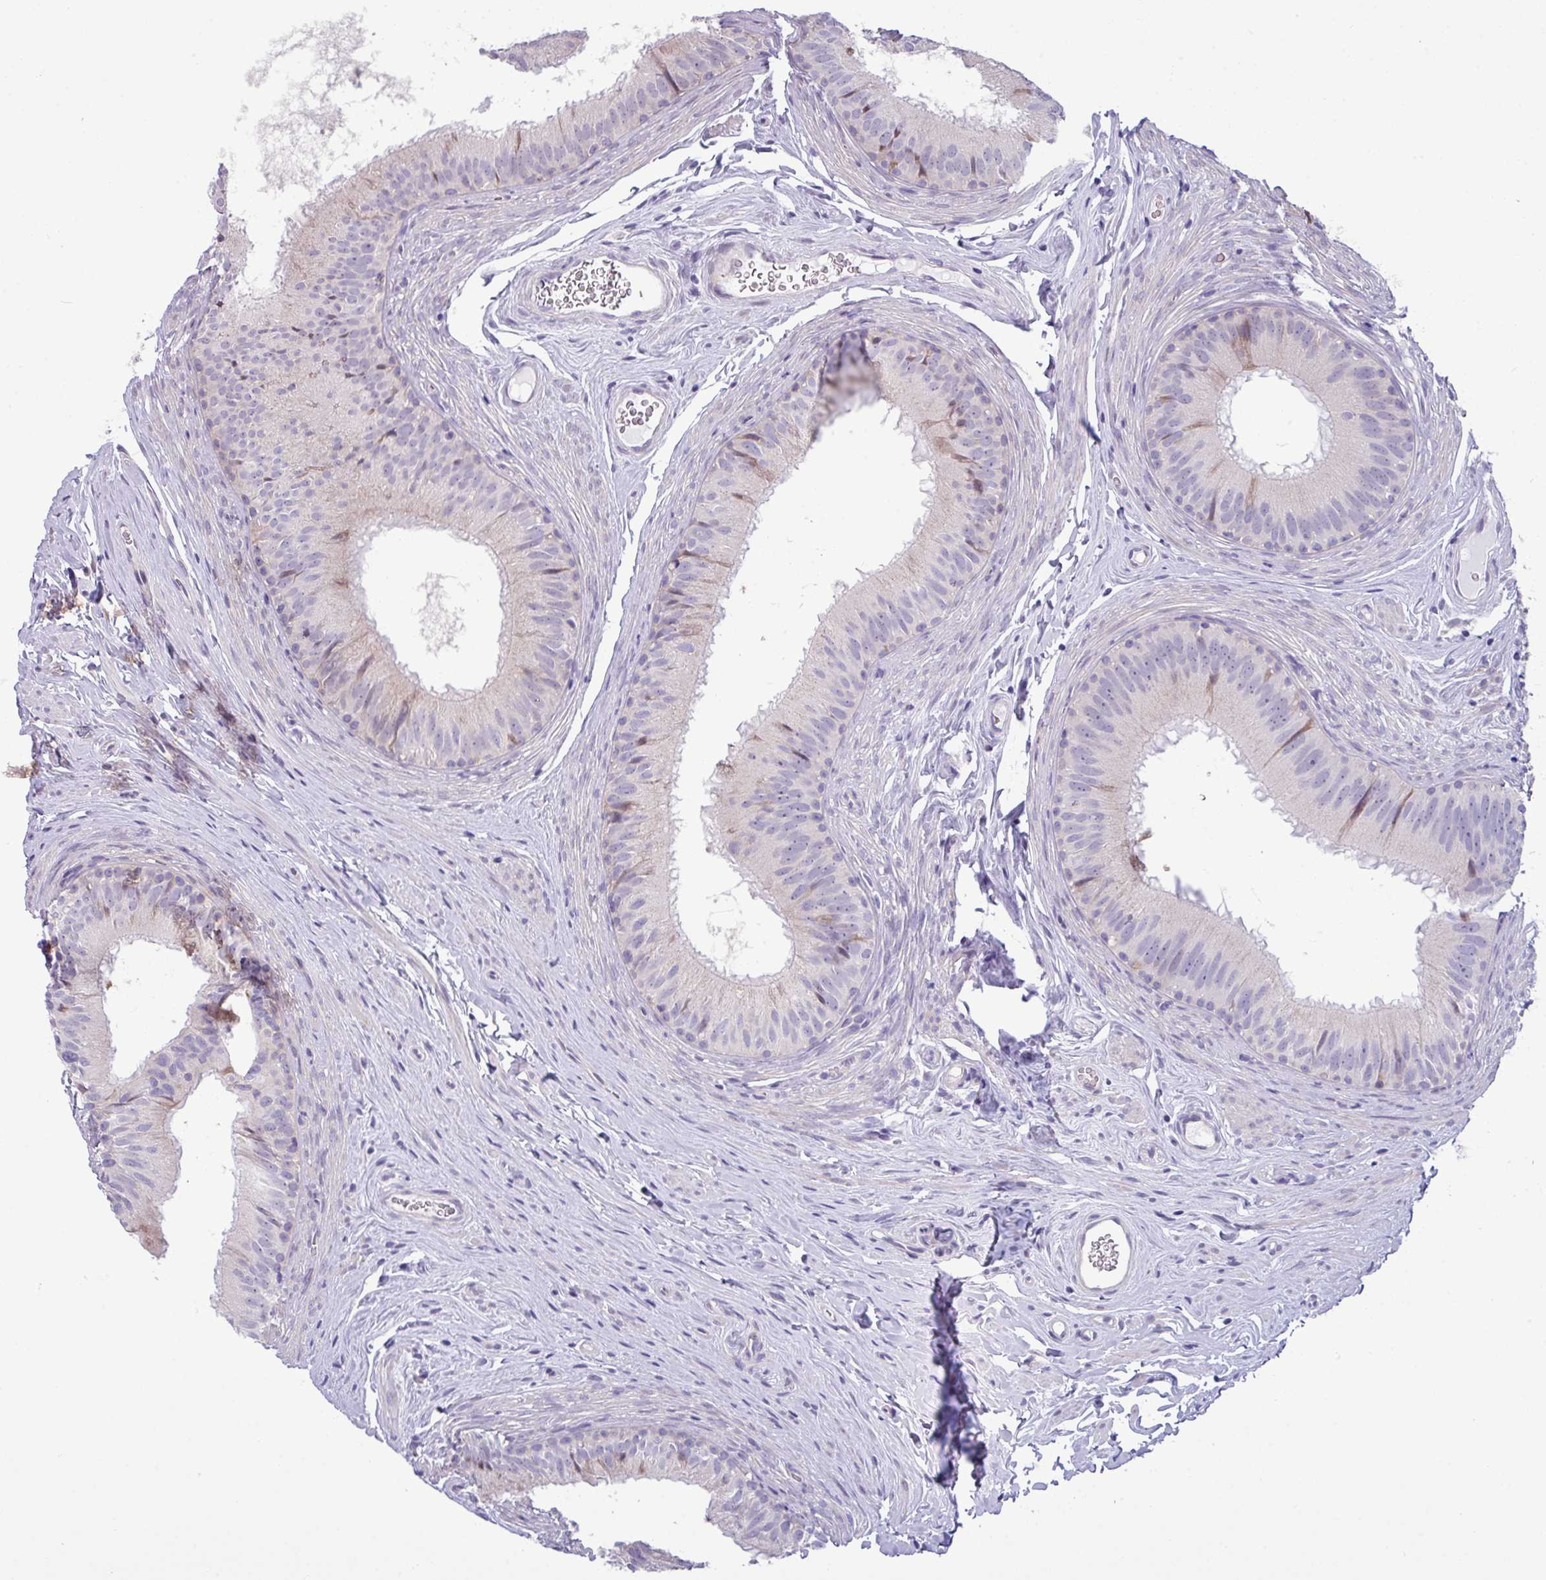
{"staining": {"intensity": "negative", "quantity": "none", "location": "none"}, "tissue": "epididymis", "cell_type": "Glandular cells", "image_type": "normal", "snomed": [{"axis": "morphology", "description": "Normal tissue, NOS"}, {"axis": "topography", "description": "Epididymis, spermatic cord, NOS"}], "caption": "IHC histopathology image of benign human epididymis stained for a protein (brown), which shows no staining in glandular cells.", "gene": "IRGC", "patient": {"sex": "male", "age": 25}}